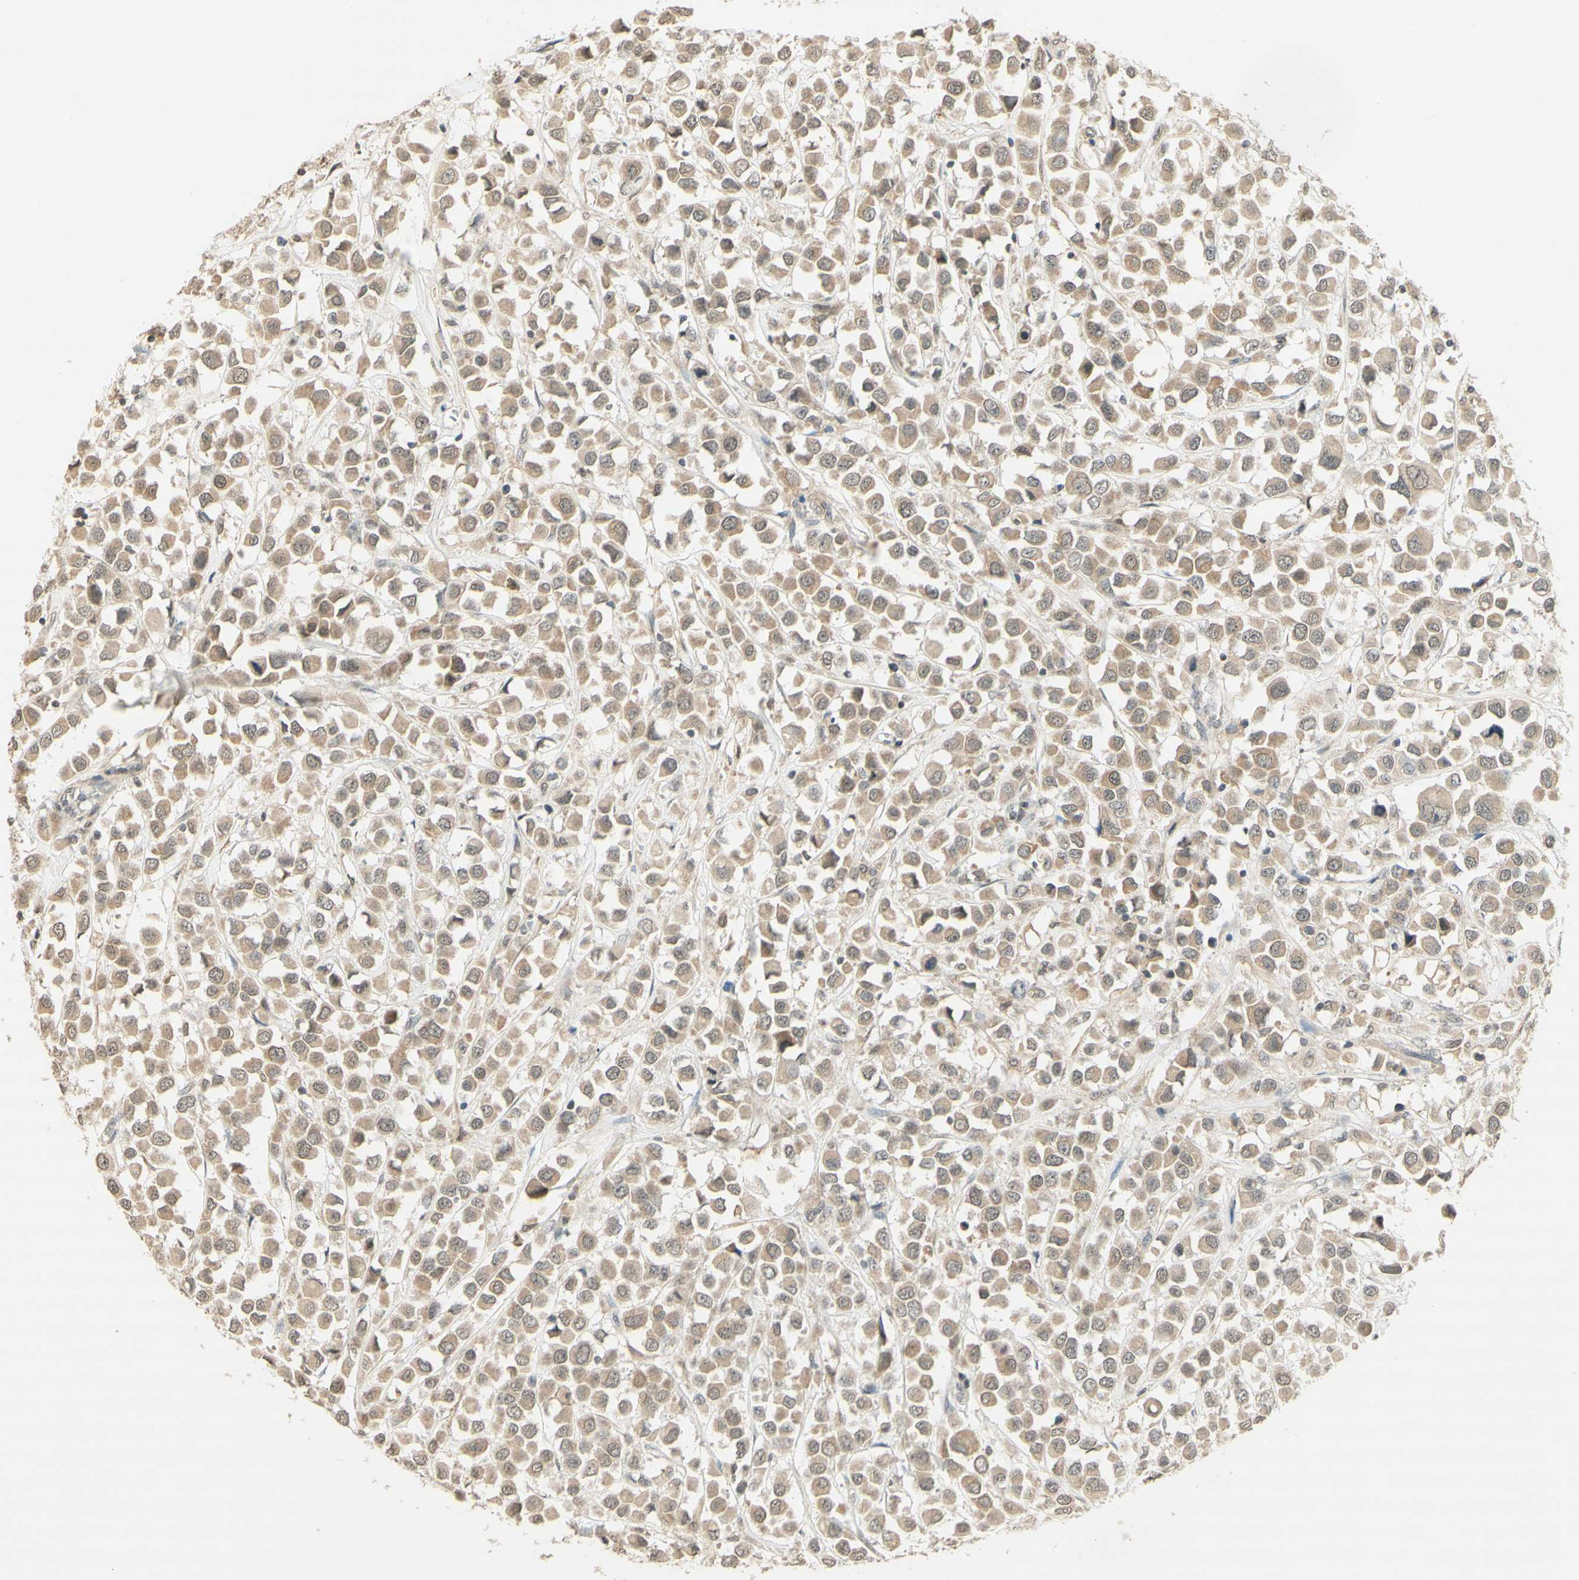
{"staining": {"intensity": "weak", "quantity": ">75%", "location": "cytoplasmic/membranous"}, "tissue": "breast cancer", "cell_type": "Tumor cells", "image_type": "cancer", "snomed": [{"axis": "morphology", "description": "Duct carcinoma"}, {"axis": "topography", "description": "Breast"}], "caption": "Protein analysis of breast cancer (infiltrating ductal carcinoma) tissue exhibits weak cytoplasmic/membranous staining in about >75% of tumor cells.", "gene": "GLI1", "patient": {"sex": "female", "age": 61}}